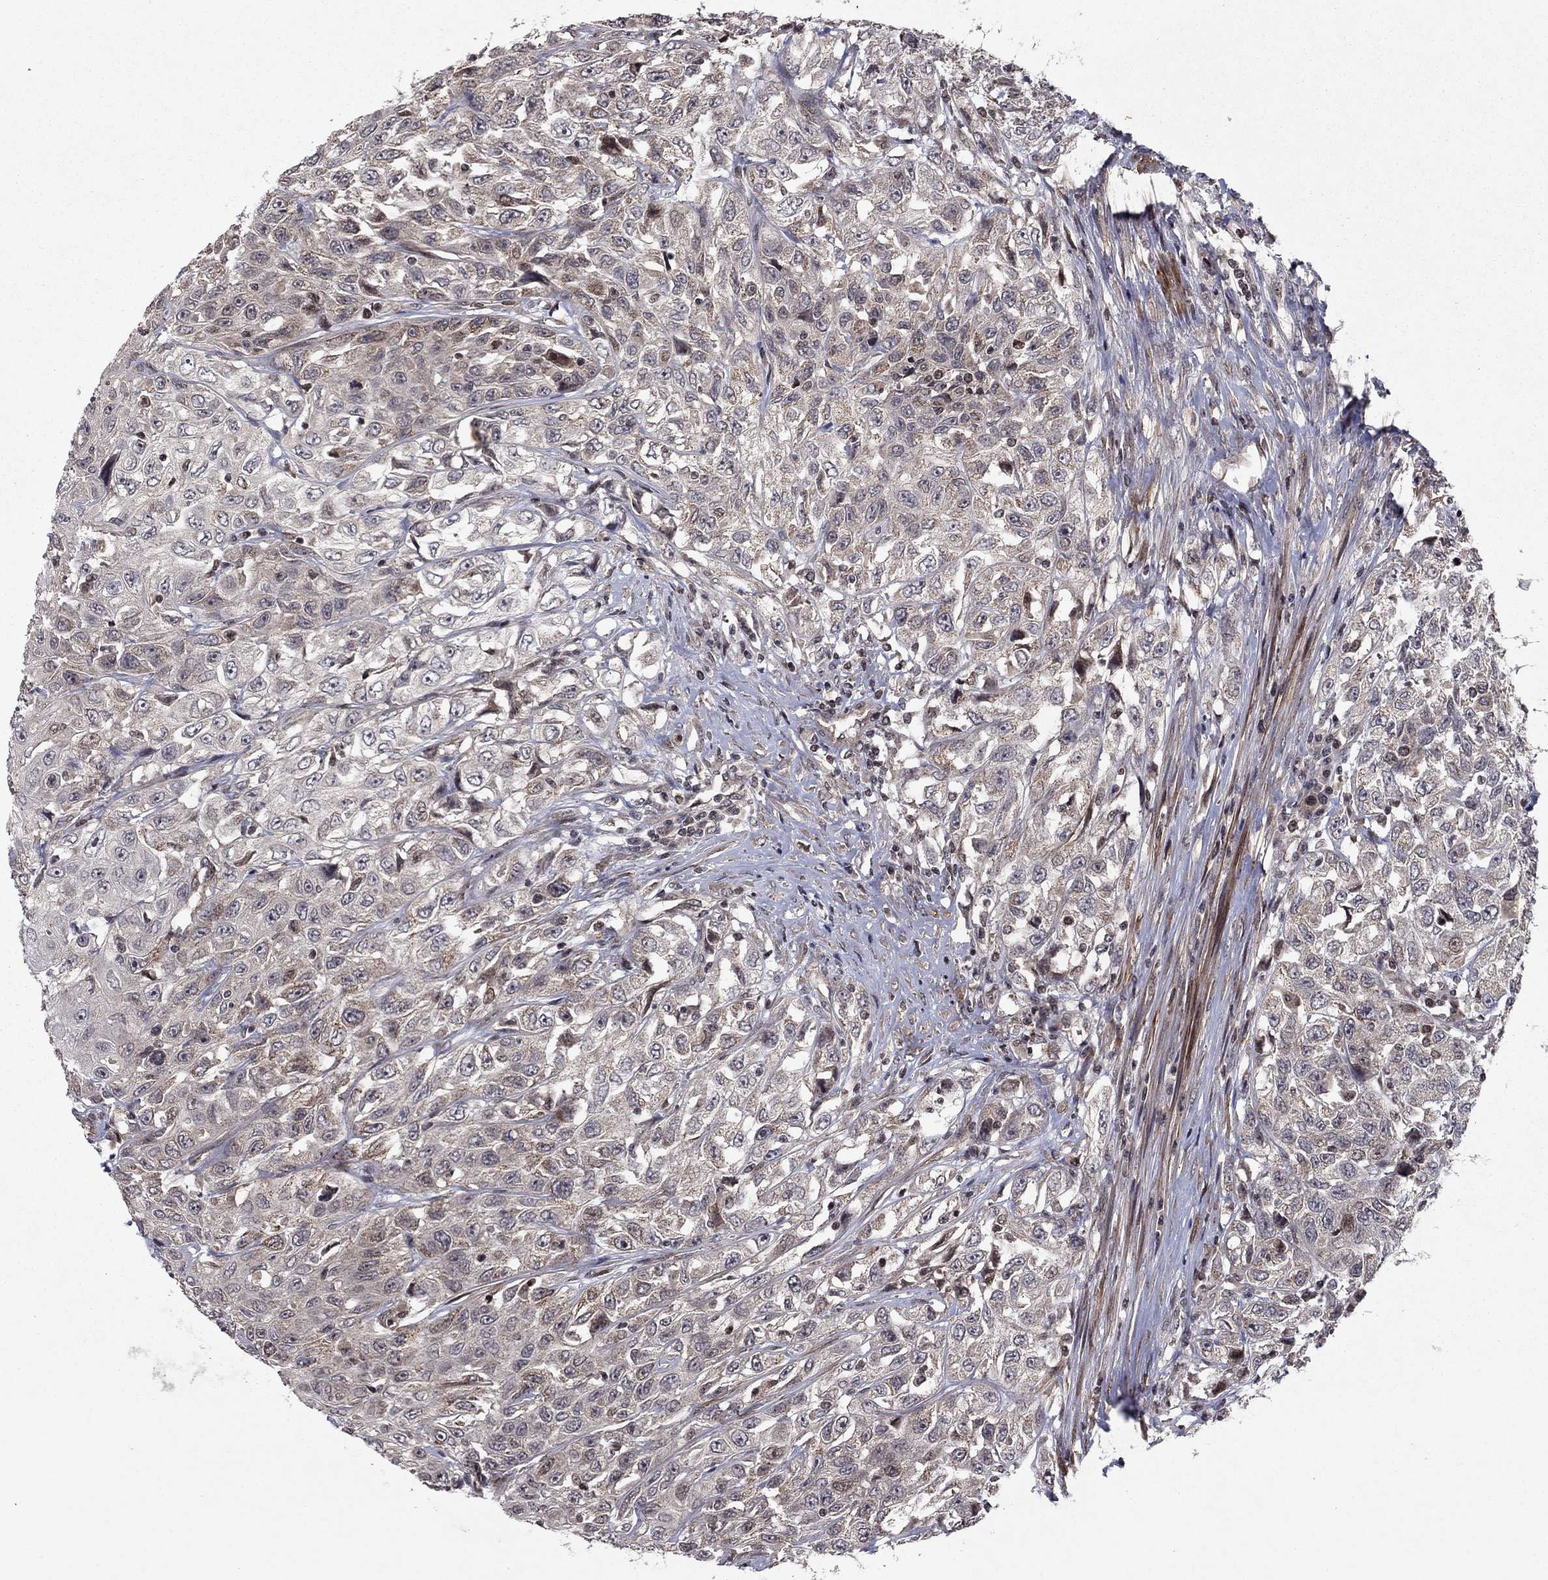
{"staining": {"intensity": "negative", "quantity": "none", "location": "none"}, "tissue": "urothelial cancer", "cell_type": "Tumor cells", "image_type": "cancer", "snomed": [{"axis": "morphology", "description": "Urothelial carcinoma, High grade"}, {"axis": "topography", "description": "Urinary bladder"}], "caption": "Urothelial cancer was stained to show a protein in brown. There is no significant staining in tumor cells. (DAB (3,3'-diaminobenzidine) immunohistochemistry with hematoxylin counter stain).", "gene": "SORBS1", "patient": {"sex": "female", "age": 56}}